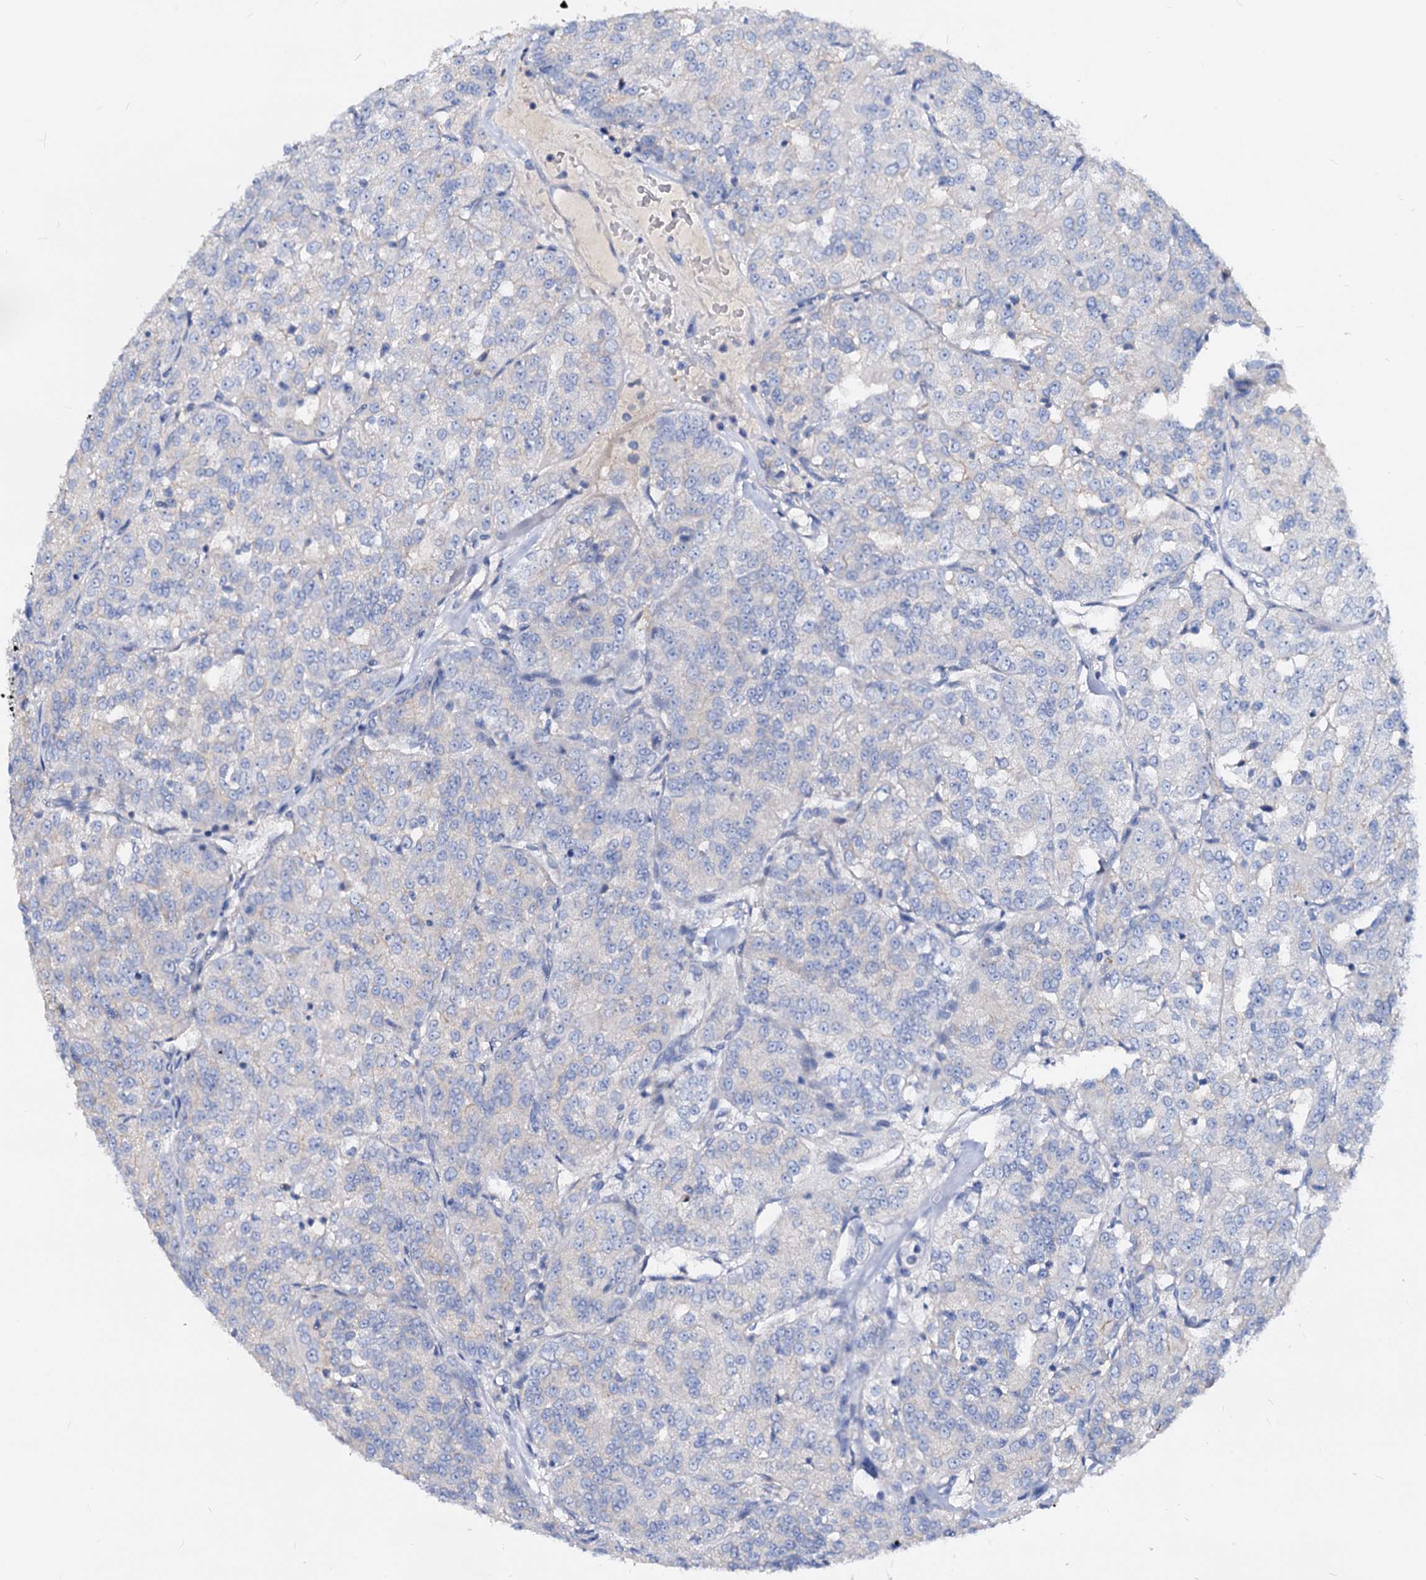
{"staining": {"intensity": "negative", "quantity": "none", "location": "none"}, "tissue": "renal cancer", "cell_type": "Tumor cells", "image_type": "cancer", "snomed": [{"axis": "morphology", "description": "Adenocarcinoma, NOS"}, {"axis": "topography", "description": "Kidney"}], "caption": "There is no significant expression in tumor cells of adenocarcinoma (renal). Brightfield microscopy of immunohistochemistry stained with DAB (brown) and hematoxylin (blue), captured at high magnification.", "gene": "DYDC2", "patient": {"sex": "female", "age": 63}}